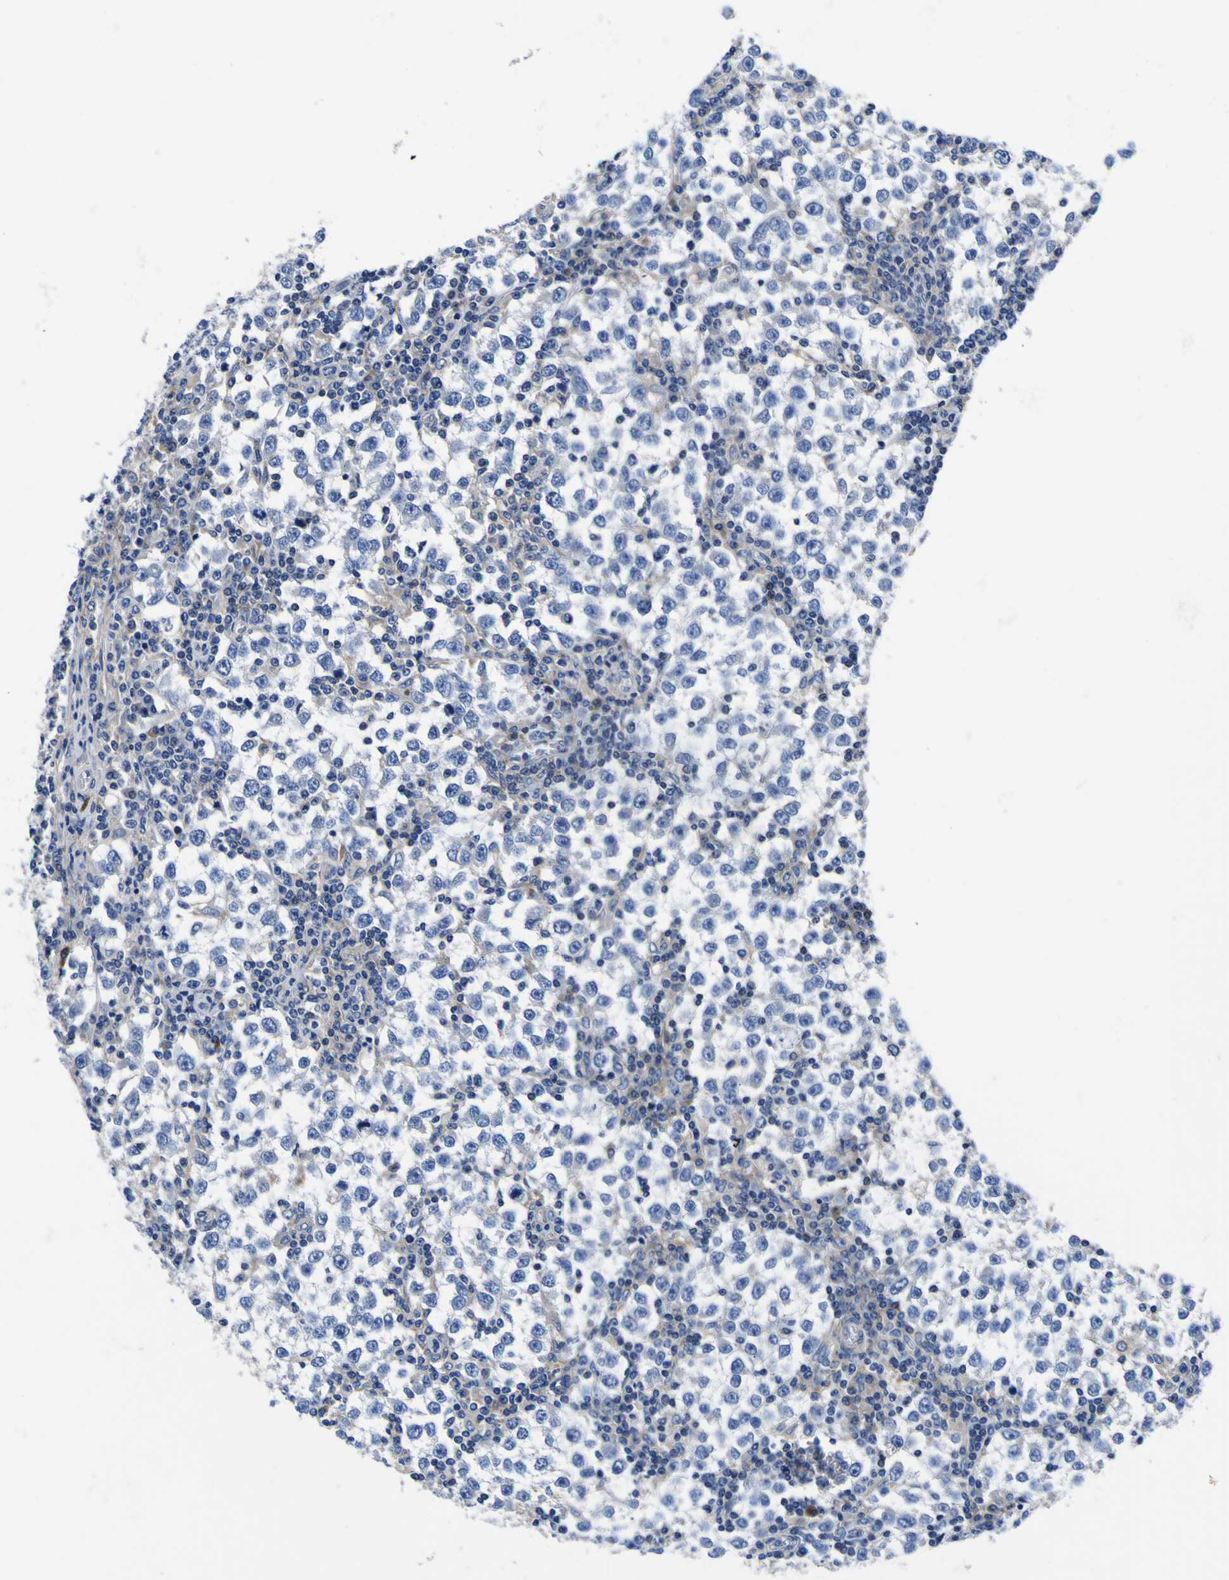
{"staining": {"intensity": "negative", "quantity": "none", "location": "none"}, "tissue": "testis cancer", "cell_type": "Tumor cells", "image_type": "cancer", "snomed": [{"axis": "morphology", "description": "Seminoma, NOS"}, {"axis": "topography", "description": "Testis"}], "caption": "An image of testis seminoma stained for a protein displays no brown staining in tumor cells. (Stains: DAB (3,3'-diaminobenzidine) immunohistochemistry with hematoxylin counter stain, Microscopy: brightfield microscopy at high magnification).", "gene": "VASN", "patient": {"sex": "male", "age": 65}}